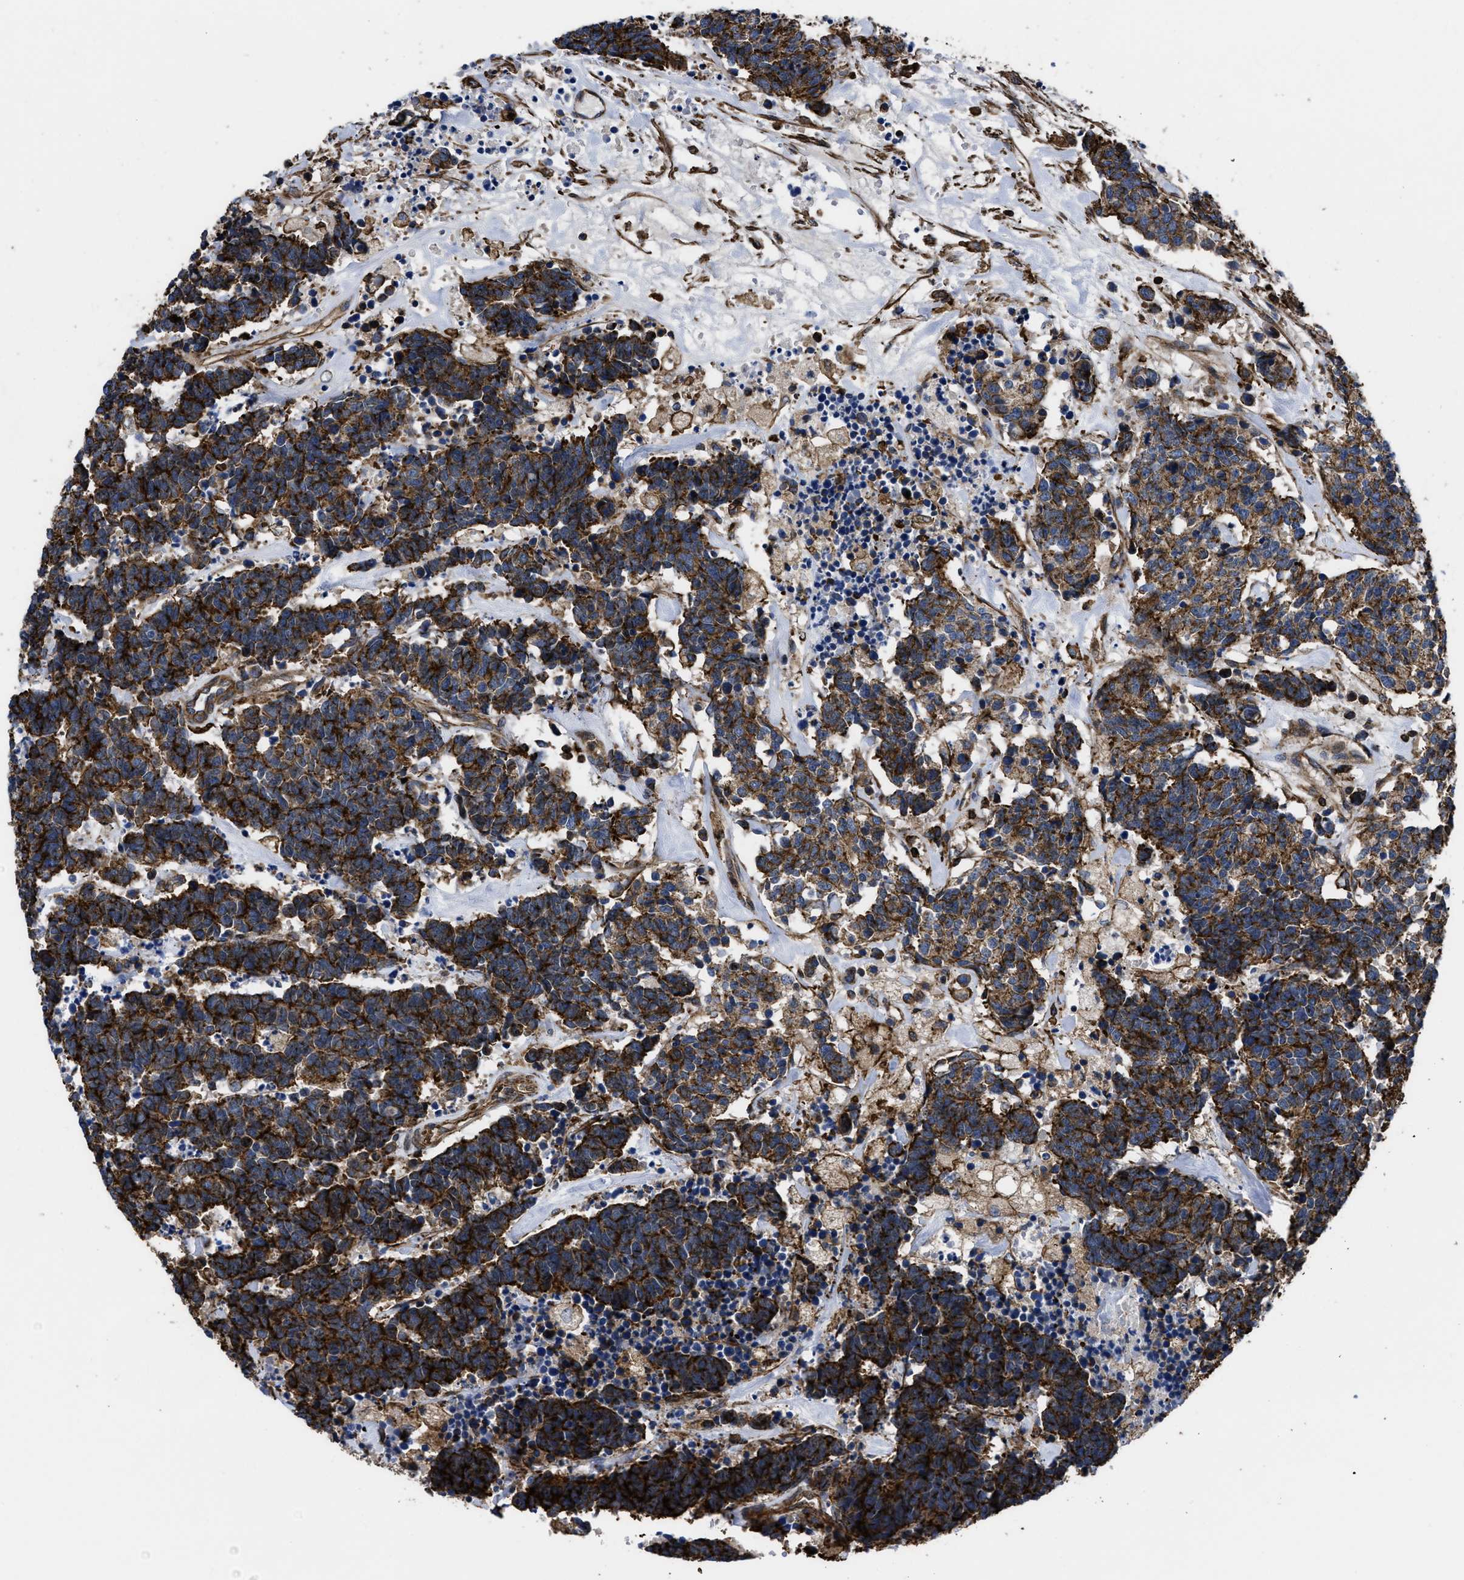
{"staining": {"intensity": "strong", "quantity": ">75%", "location": "cytoplasmic/membranous"}, "tissue": "carcinoid", "cell_type": "Tumor cells", "image_type": "cancer", "snomed": [{"axis": "morphology", "description": "Carcinoma, NOS"}, {"axis": "morphology", "description": "Carcinoid, malignant, NOS"}, {"axis": "topography", "description": "Urinary bladder"}], "caption": "Tumor cells exhibit high levels of strong cytoplasmic/membranous expression in about >75% of cells in carcinoid.", "gene": "SCUBE2", "patient": {"sex": "male", "age": 57}}